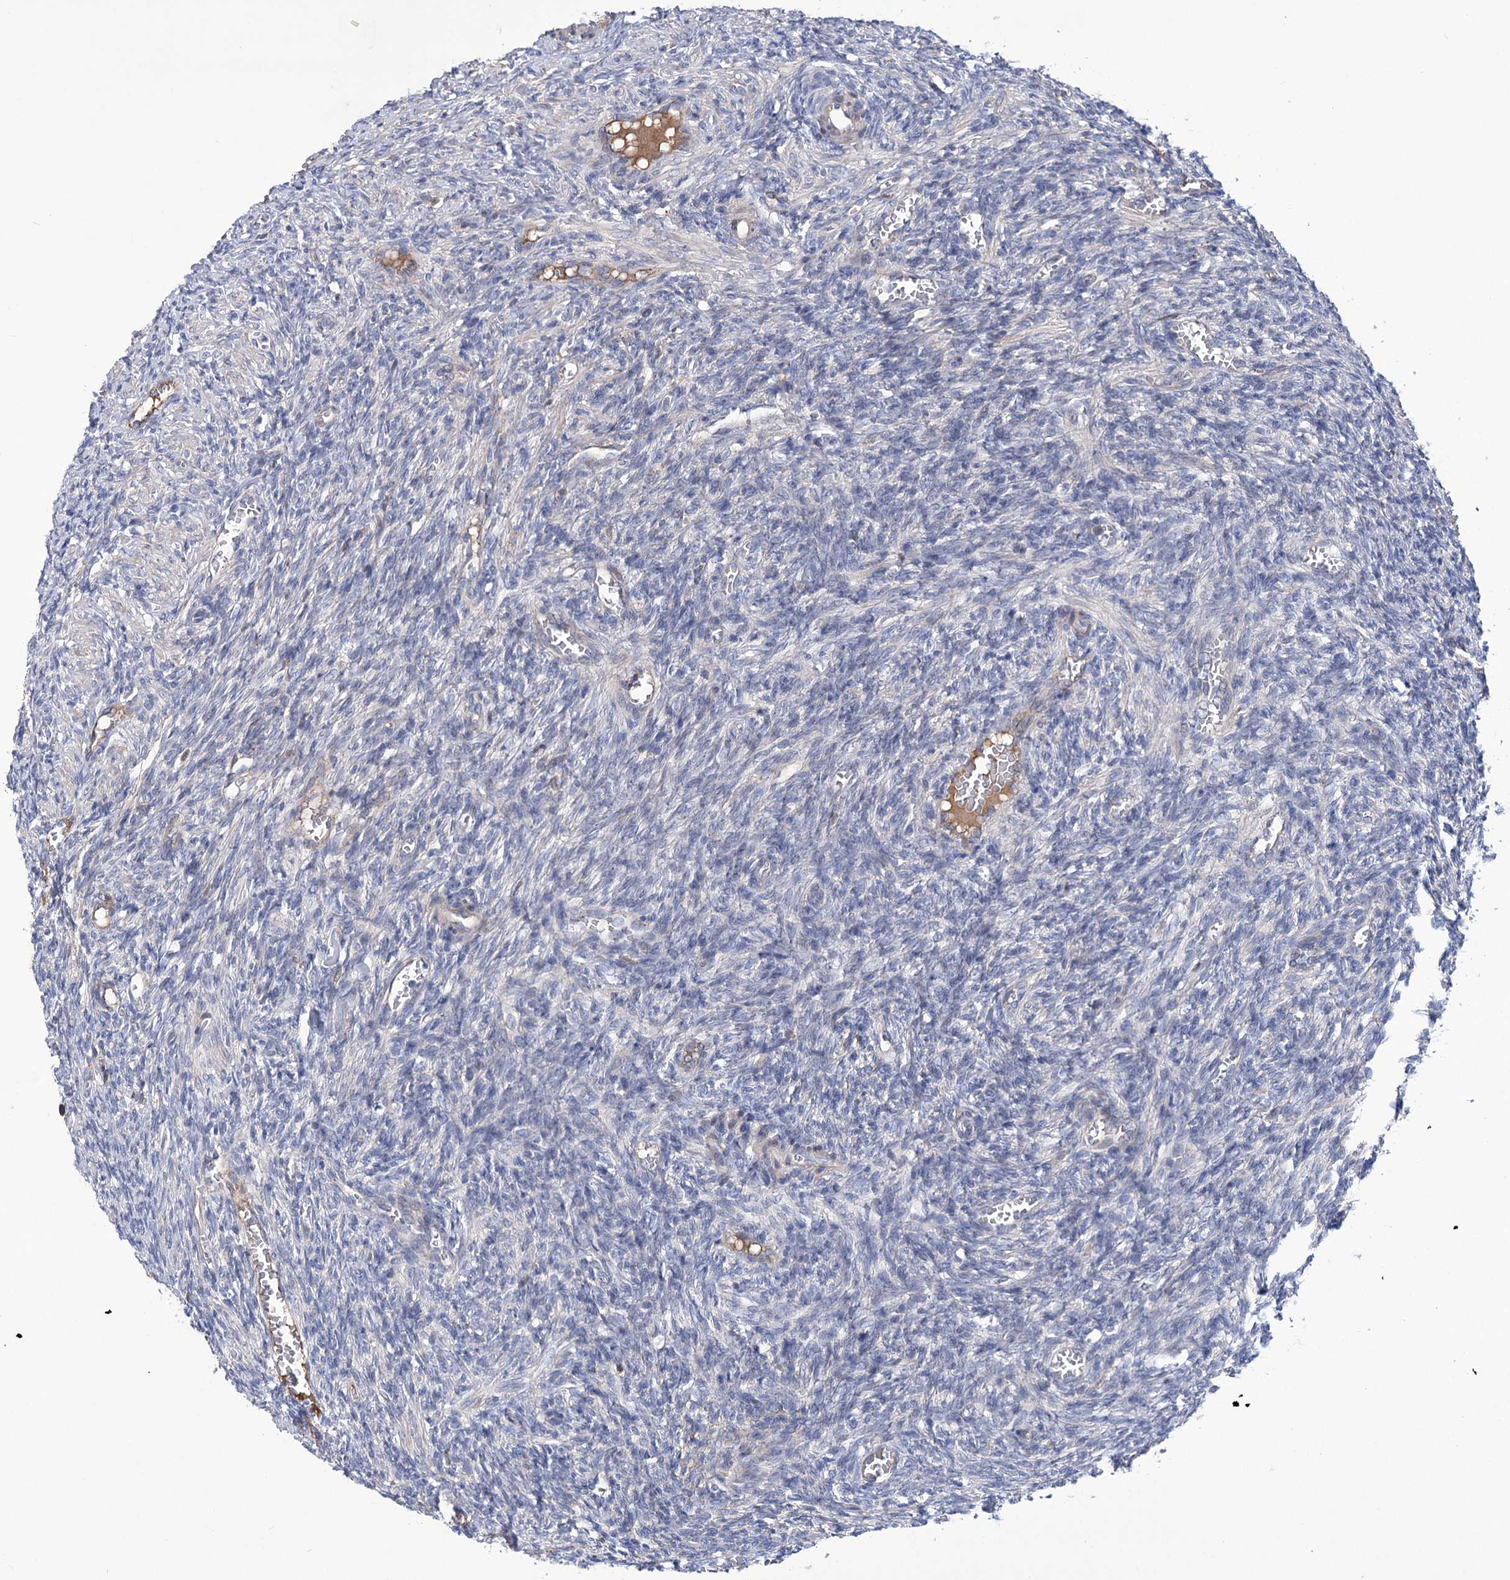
{"staining": {"intensity": "negative", "quantity": "none", "location": "none"}, "tissue": "ovary", "cell_type": "Ovarian stroma cells", "image_type": "normal", "snomed": [{"axis": "morphology", "description": "Normal tissue, NOS"}, {"axis": "topography", "description": "Ovary"}], "caption": "Ovarian stroma cells show no significant protein positivity in normal ovary. (DAB immunohistochemistry with hematoxylin counter stain).", "gene": "CEP164", "patient": {"sex": "female", "age": 27}}